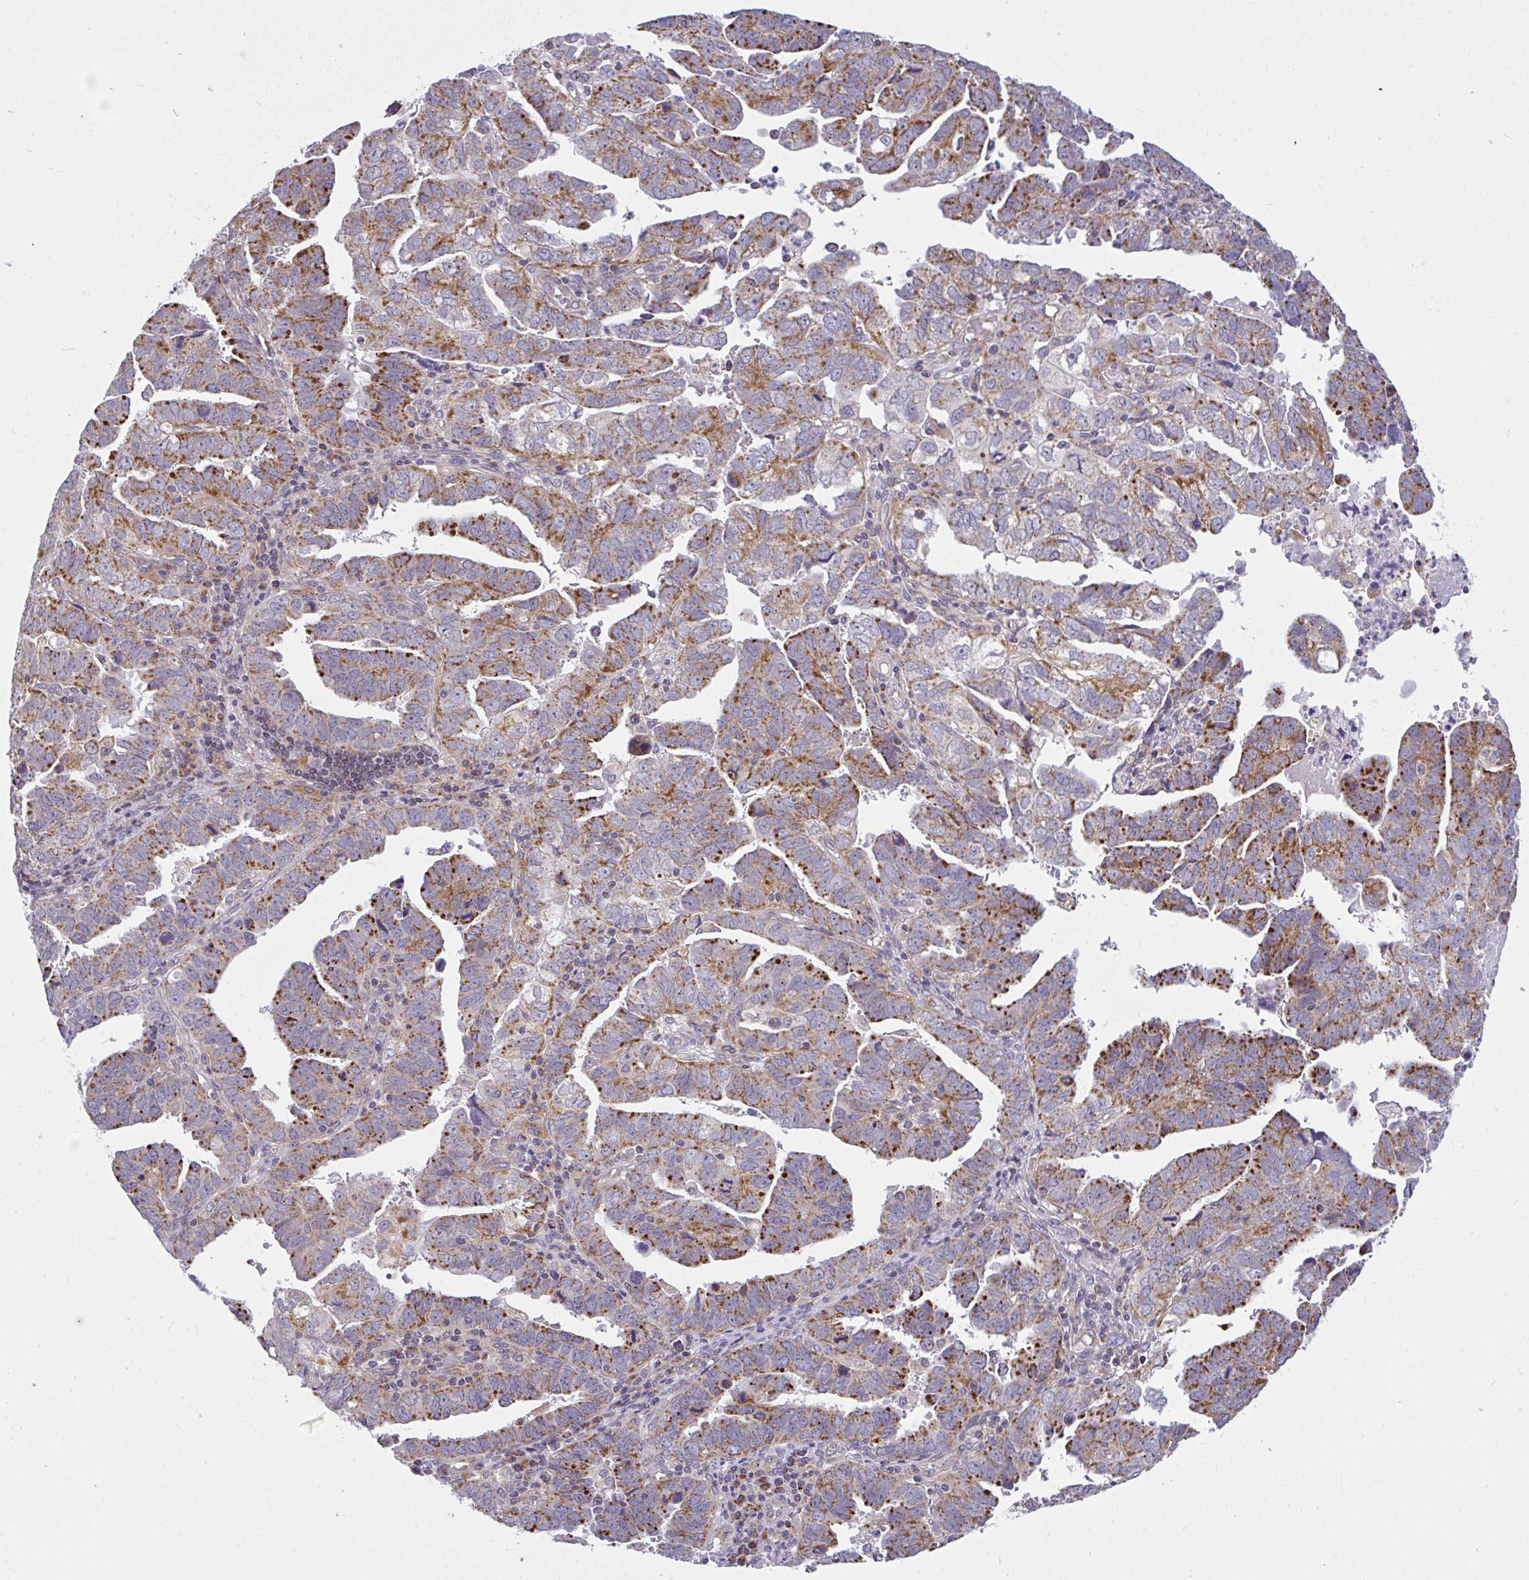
{"staining": {"intensity": "strong", "quantity": "25%-75%", "location": "cytoplasmic/membranous"}, "tissue": "endometrial cancer", "cell_type": "Tumor cells", "image_type": "cancer", "snomed": [{"axis": "morphology", "description": "Adenocarcinoma, NOS"}, {"axis": "topography", "description": "Uterus"}], "caption": "Immunohistochemical staining of human adenocarcinoma (endometrial) exhibits high levels of strong cytoplasmic/membranous staining in approximately 25%-75% of tumor cells.", "gene": "SRRM4", "patient": {"sex": "female", "age": 62}}